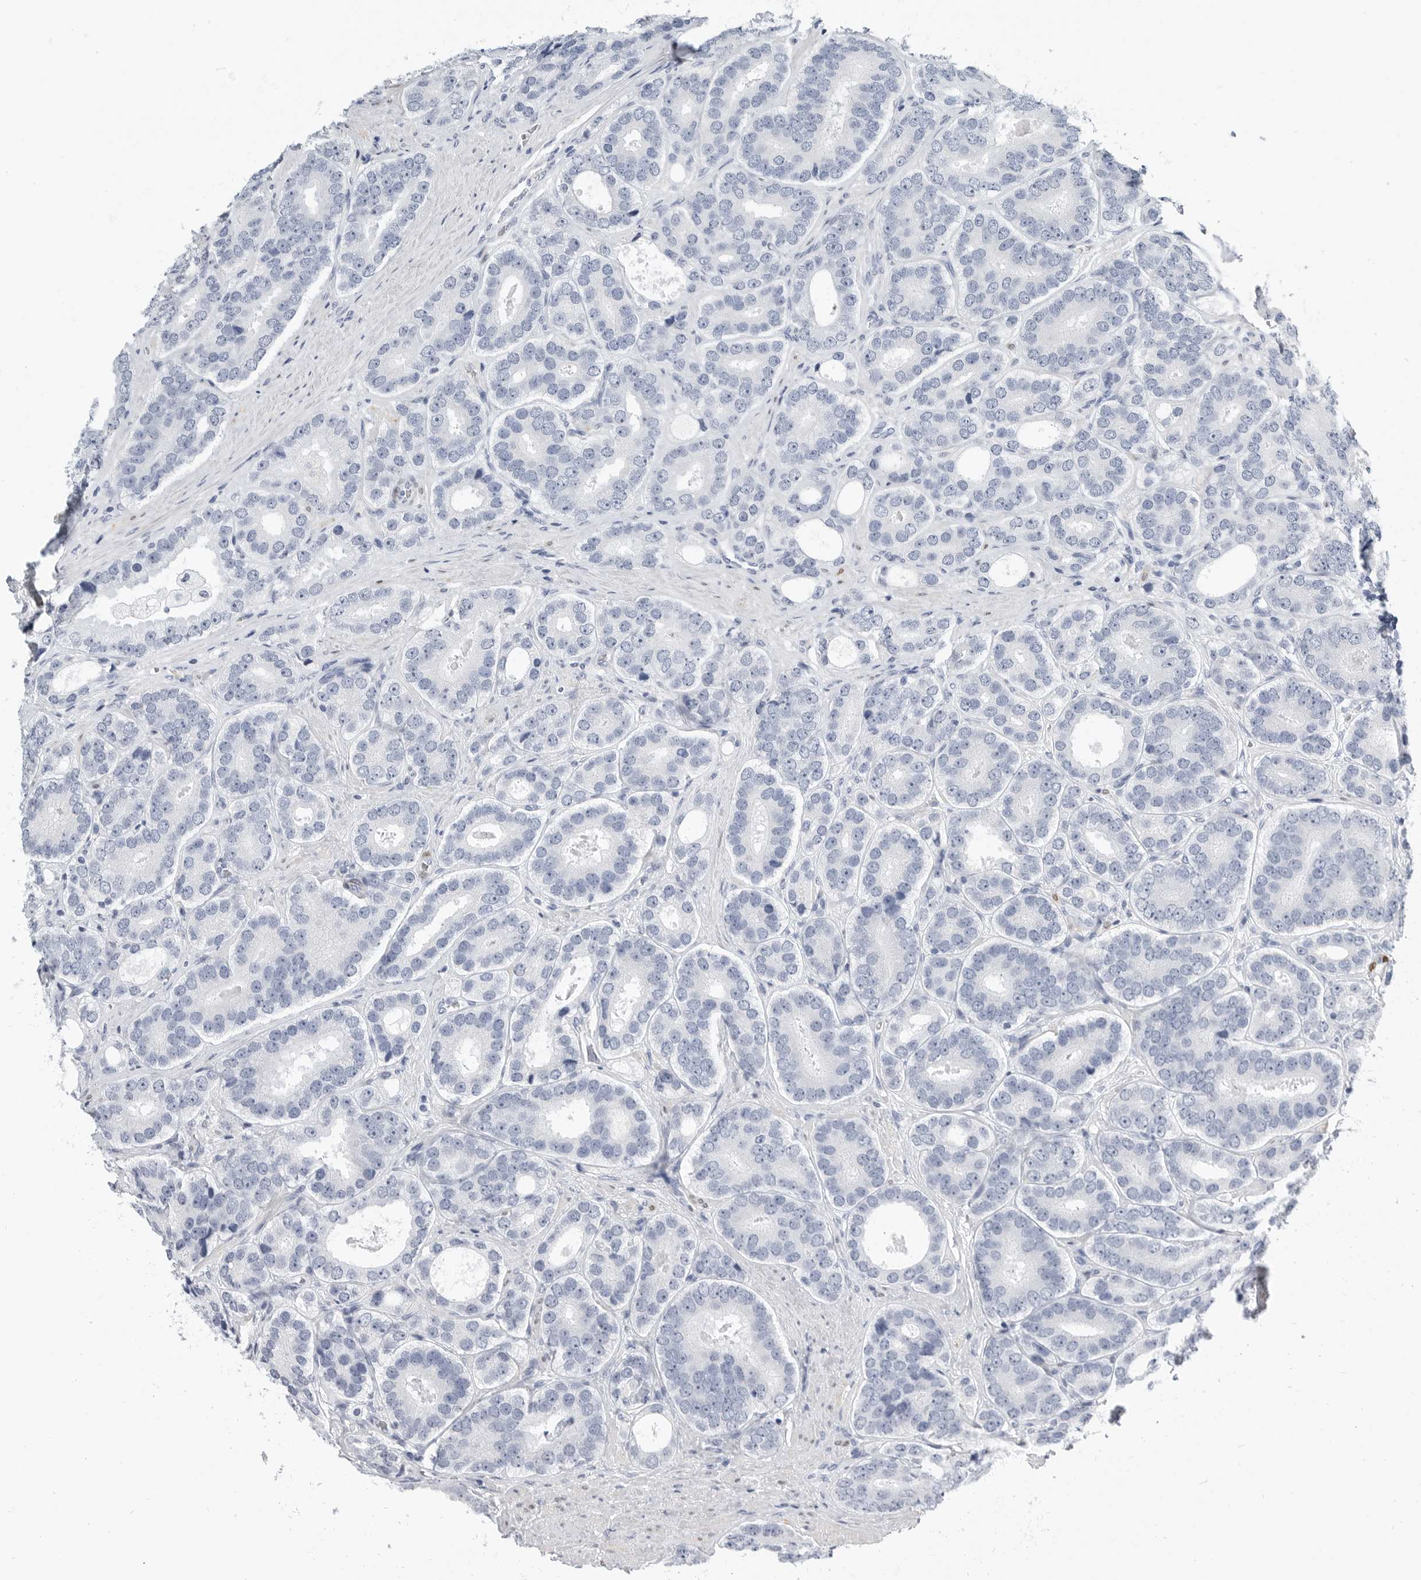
{"staining": {"intensity": "negative", "quantity": "none", "location": "none"}, "tissue": "prostate cancer", "cell_type": "Tumor cells", "image_type": "cancer", "snomed": [{"axis": "morphology", "description": "Adenocarcinoma, High grade"}, {"axis": "topography", "description": "Prostate"}], "caption": "DAB (3,3'-diaminobenzidine) immunohistochemical staining of human prostate cancer (high-grade adenocarcinoma) demonstrates no significant positivity in tumor cells. The staining was performed using DAB (3,3'-diaminobenzidine) to visualize the protein expression in brown, while the nuclei were stained in blue with hematoxylin (Magnification: 20x).", "gene": "PLN", "patient": {"sex": "male", "age": 56}}